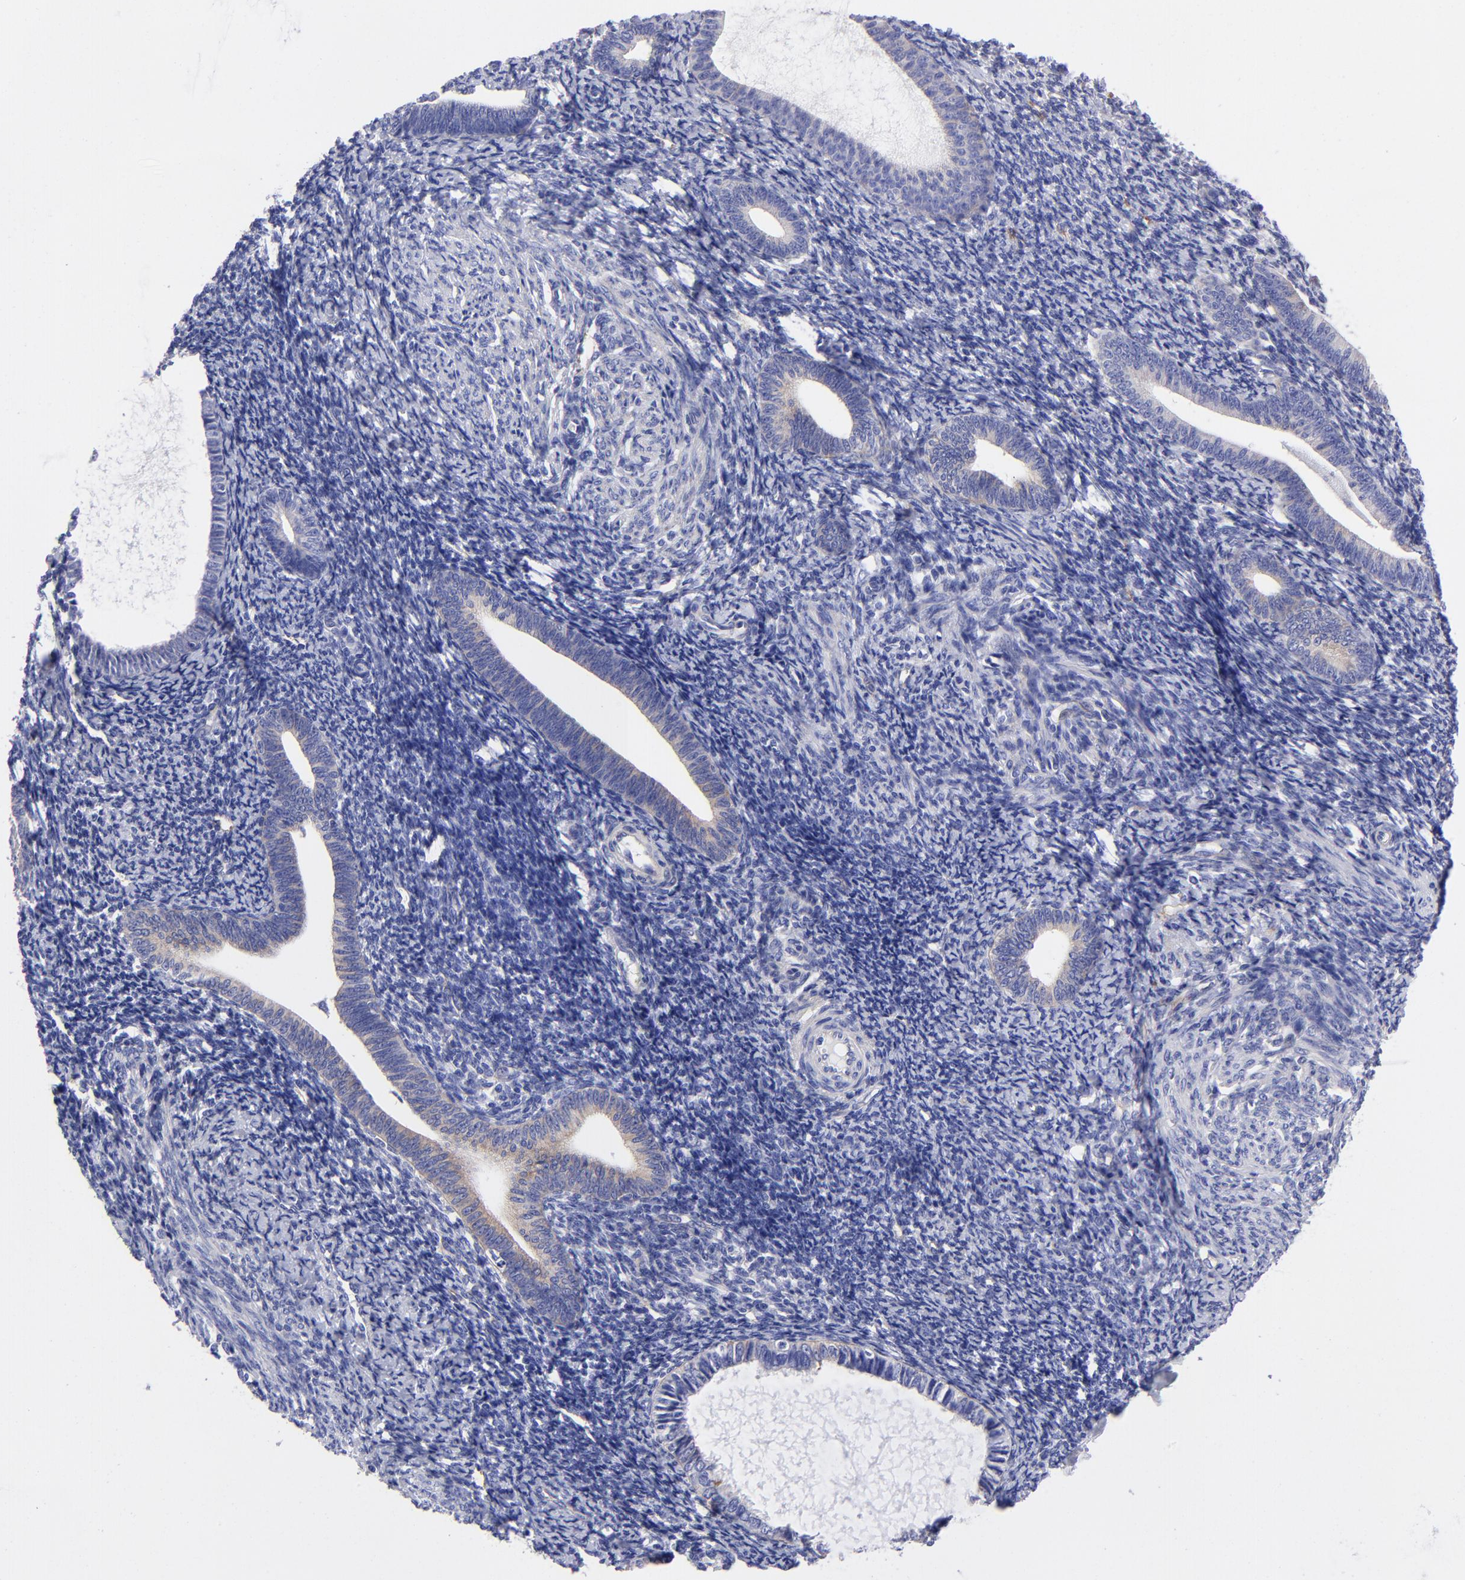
{"staining": {"intensity": "negative", "quantity": "none", "location": "none"}, "tissue": "endometrium", "cell_type": "Cells in endometrial stroma", "image_type": "normal", "snomed": [{"axis": "morphology", "description": "Normal tissue, NOS"}, {"axis": "topography", "description": "Endometrium"}], "caption": "Benign endometrium was stained to show a protein in brown. There is no significant positivity in cells in endometrial stroma.", "gene": "PPFIBP1", "patient": {"sex": "female", "age": 57}}